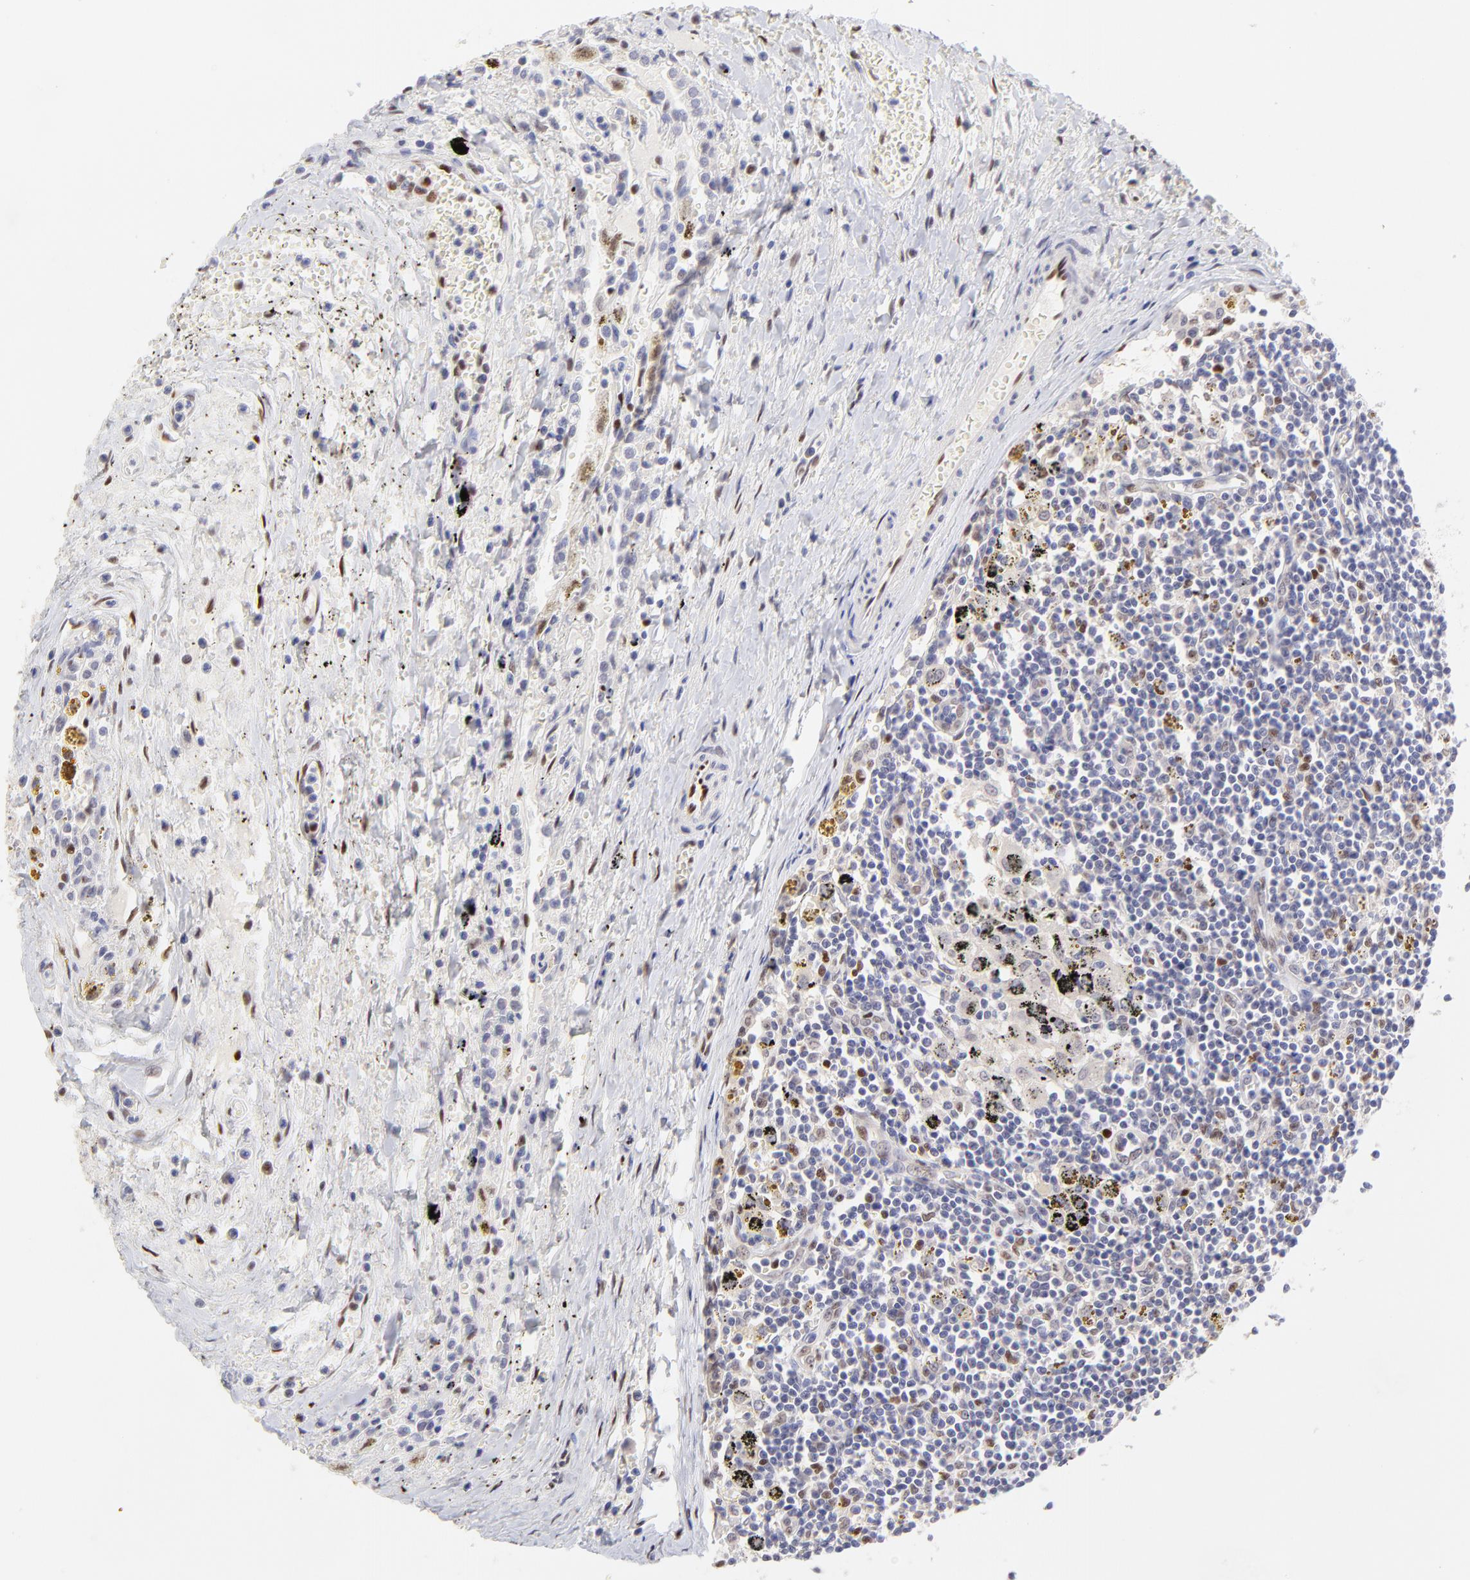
{"staining": {"intensity": "negative", "quantity": "none", "location": "none"}, "tissue": "carcinoid", "cell_type": "Tumor cells", "image_type": "cancer", "snomed": [{"axis": "morphology", "description": "Carcinoid, malignant, NOS"}, {"axis": "topography", "description": "Bronchus"}], "caption": "An image of carcinoid stained for a protein reveals no brown staining in tumor cells.", "gene": "KLF4", "patient": {"sex": "male", "age": 55}}